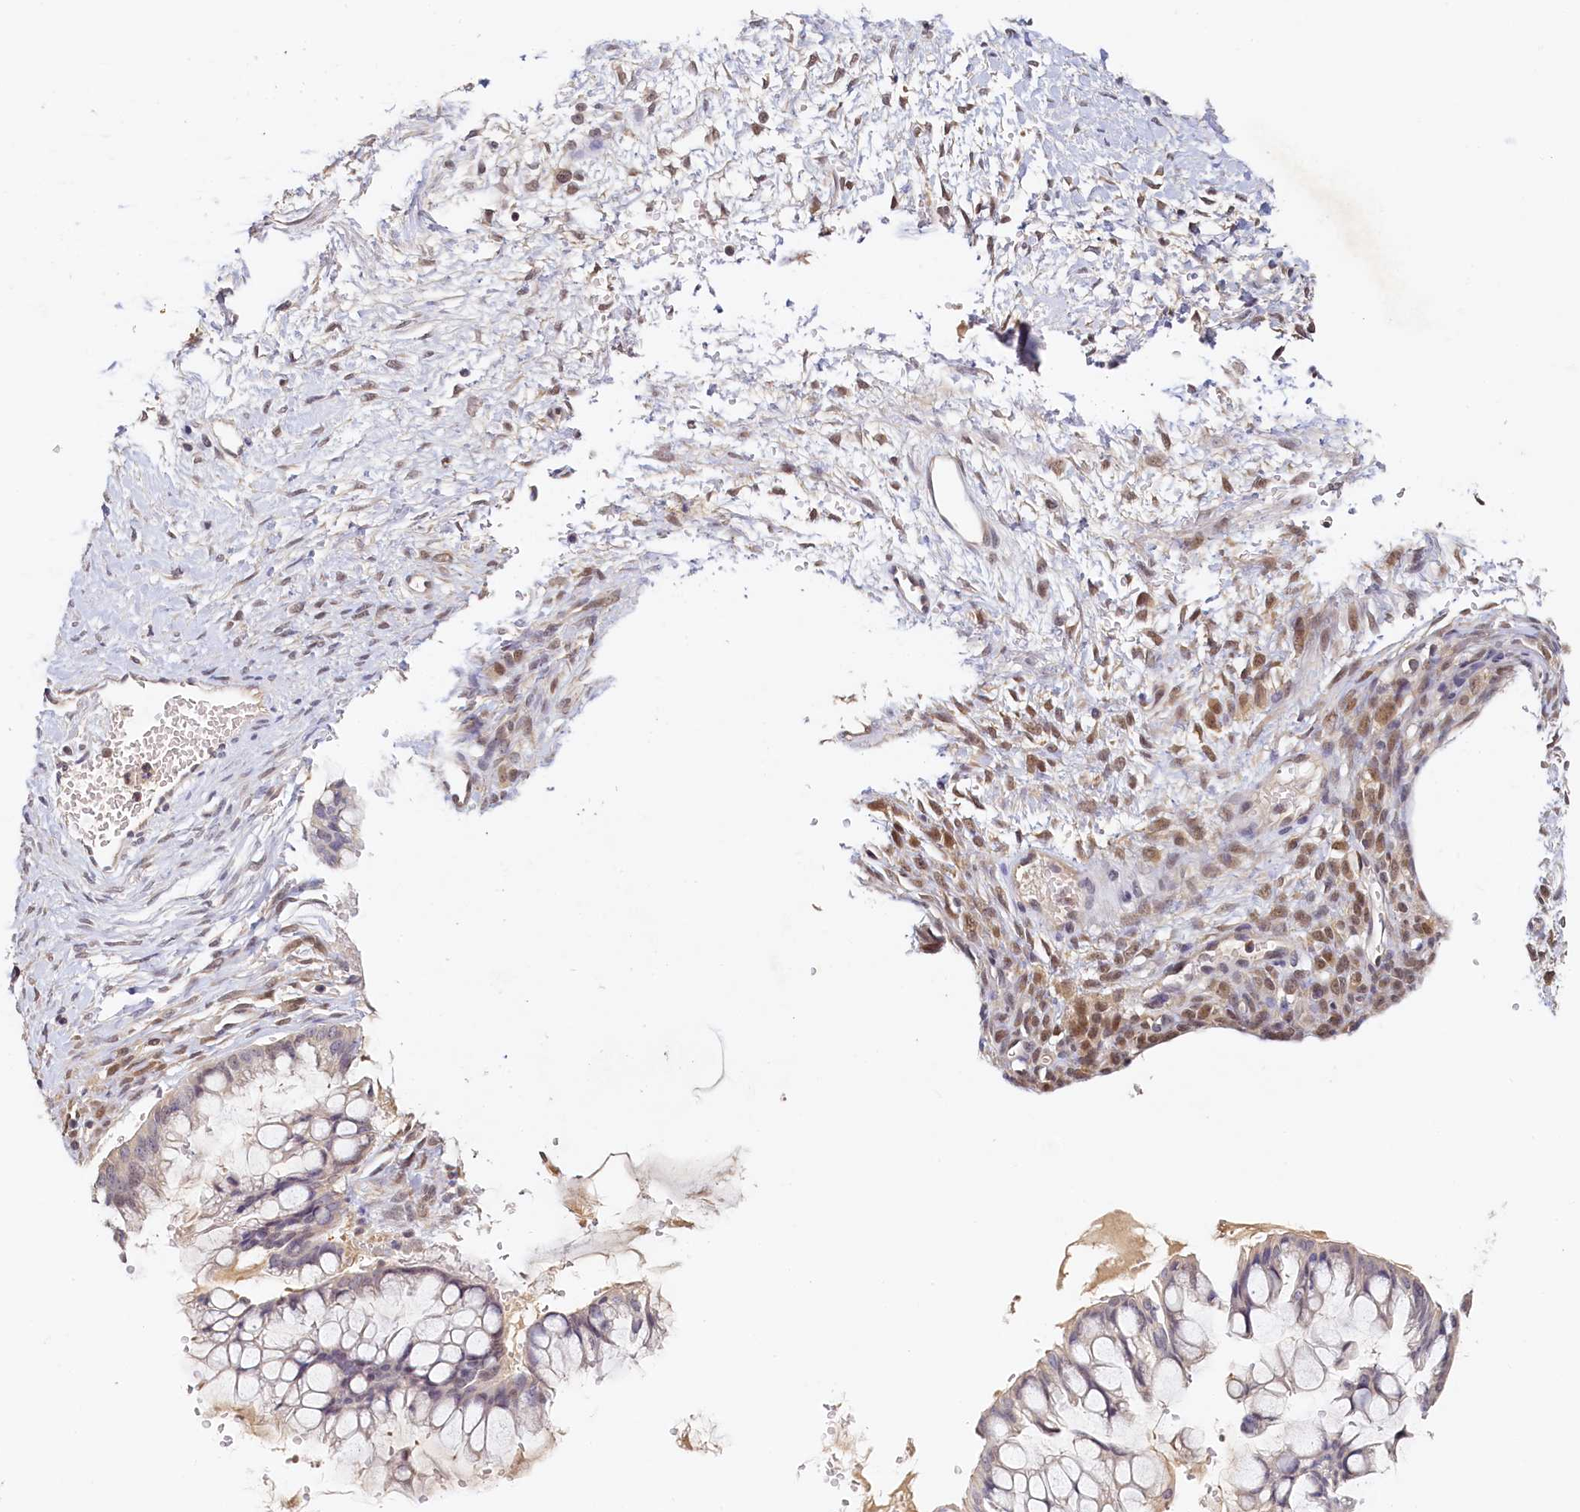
{"staining": {"intensity": "weak", "quantity": "<25%", "location": "cytoplasmic/membranous"}, "tissue": "ovarian cancer", "cell_type": "Tumor cells", "image_type": "cancer", "snomed": [{"axis": "morphology", "description": "Cystadenocarcinoma, mucinous, NOS"}, {"axis": "topography", "description": "Ovary"}], "caption": "IHC micrograph of human mucinous cystadenocarcinoma (ovarian) stained for a protein (brown), which exhibits no positivity in tumor cells.", "gene": "PAAF1", "patient": {"sex": "female", "age": 73}}